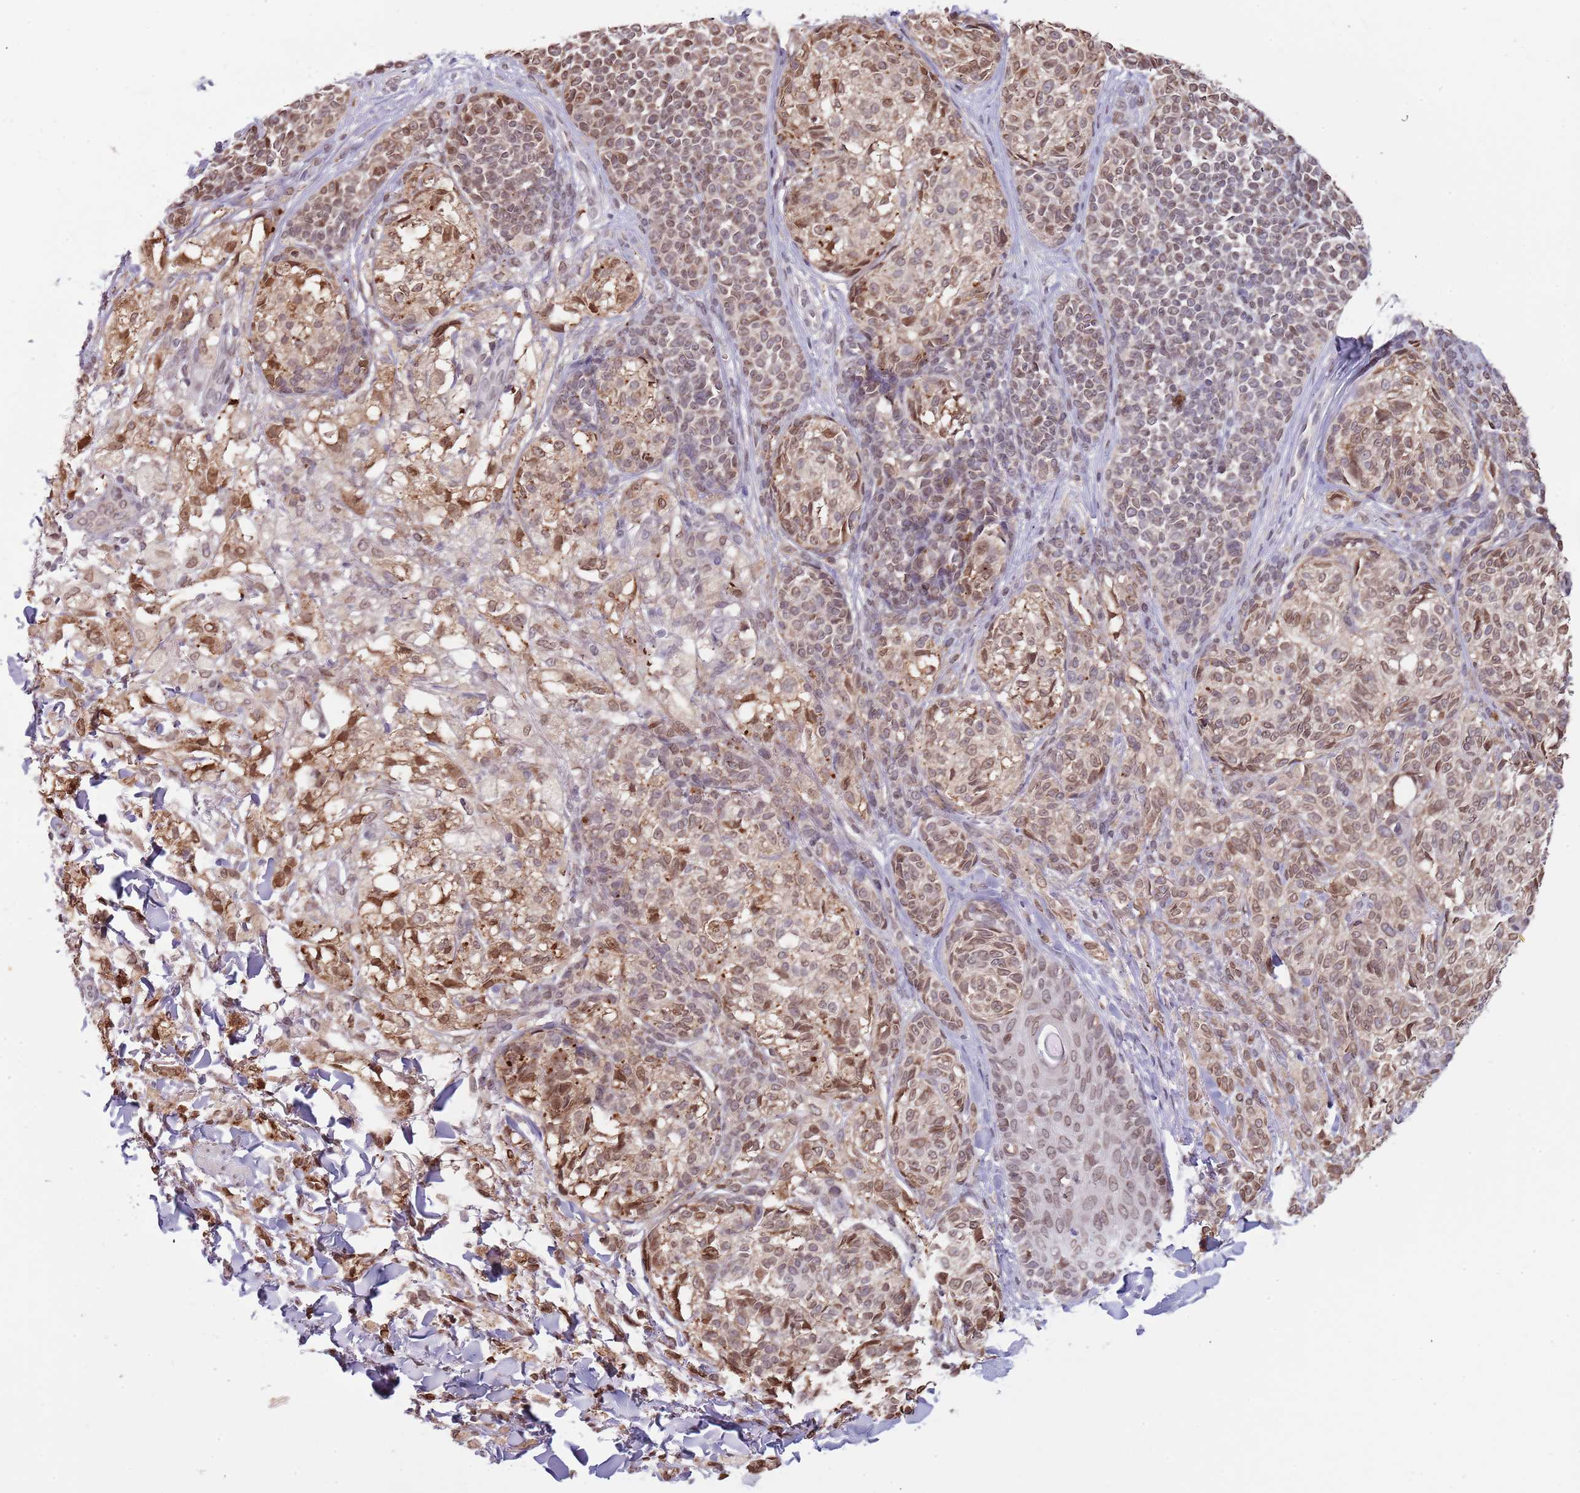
{"staining": {"intensity": "moderate", "quantity": ">75%", "location": "cytoplasmic/membranous,nuclear"}, "tissue": "melanoma", "cell_type": "Tumor cells", "image_type": "cancer", "snomed": [{"axis": "morphology", "description": "Malignant melanoma, NOS"}, {"axis": "topography", "description": "Skin of upper extremity"}], "caption": "Malignant melanoma was stained to show a protein in brown. There is medium levels of moderate cytoplasmic/membranous and nuclear staining in about >75% of tumor cells. The staining was performed using DAB (3,3'-diaminobenzidine), with brown indicating positive protein expression. Nuclei are stained blue with hematoxylin.", "gene": "KLHDC2", "patient": {"sex": "male", "age": 40}}